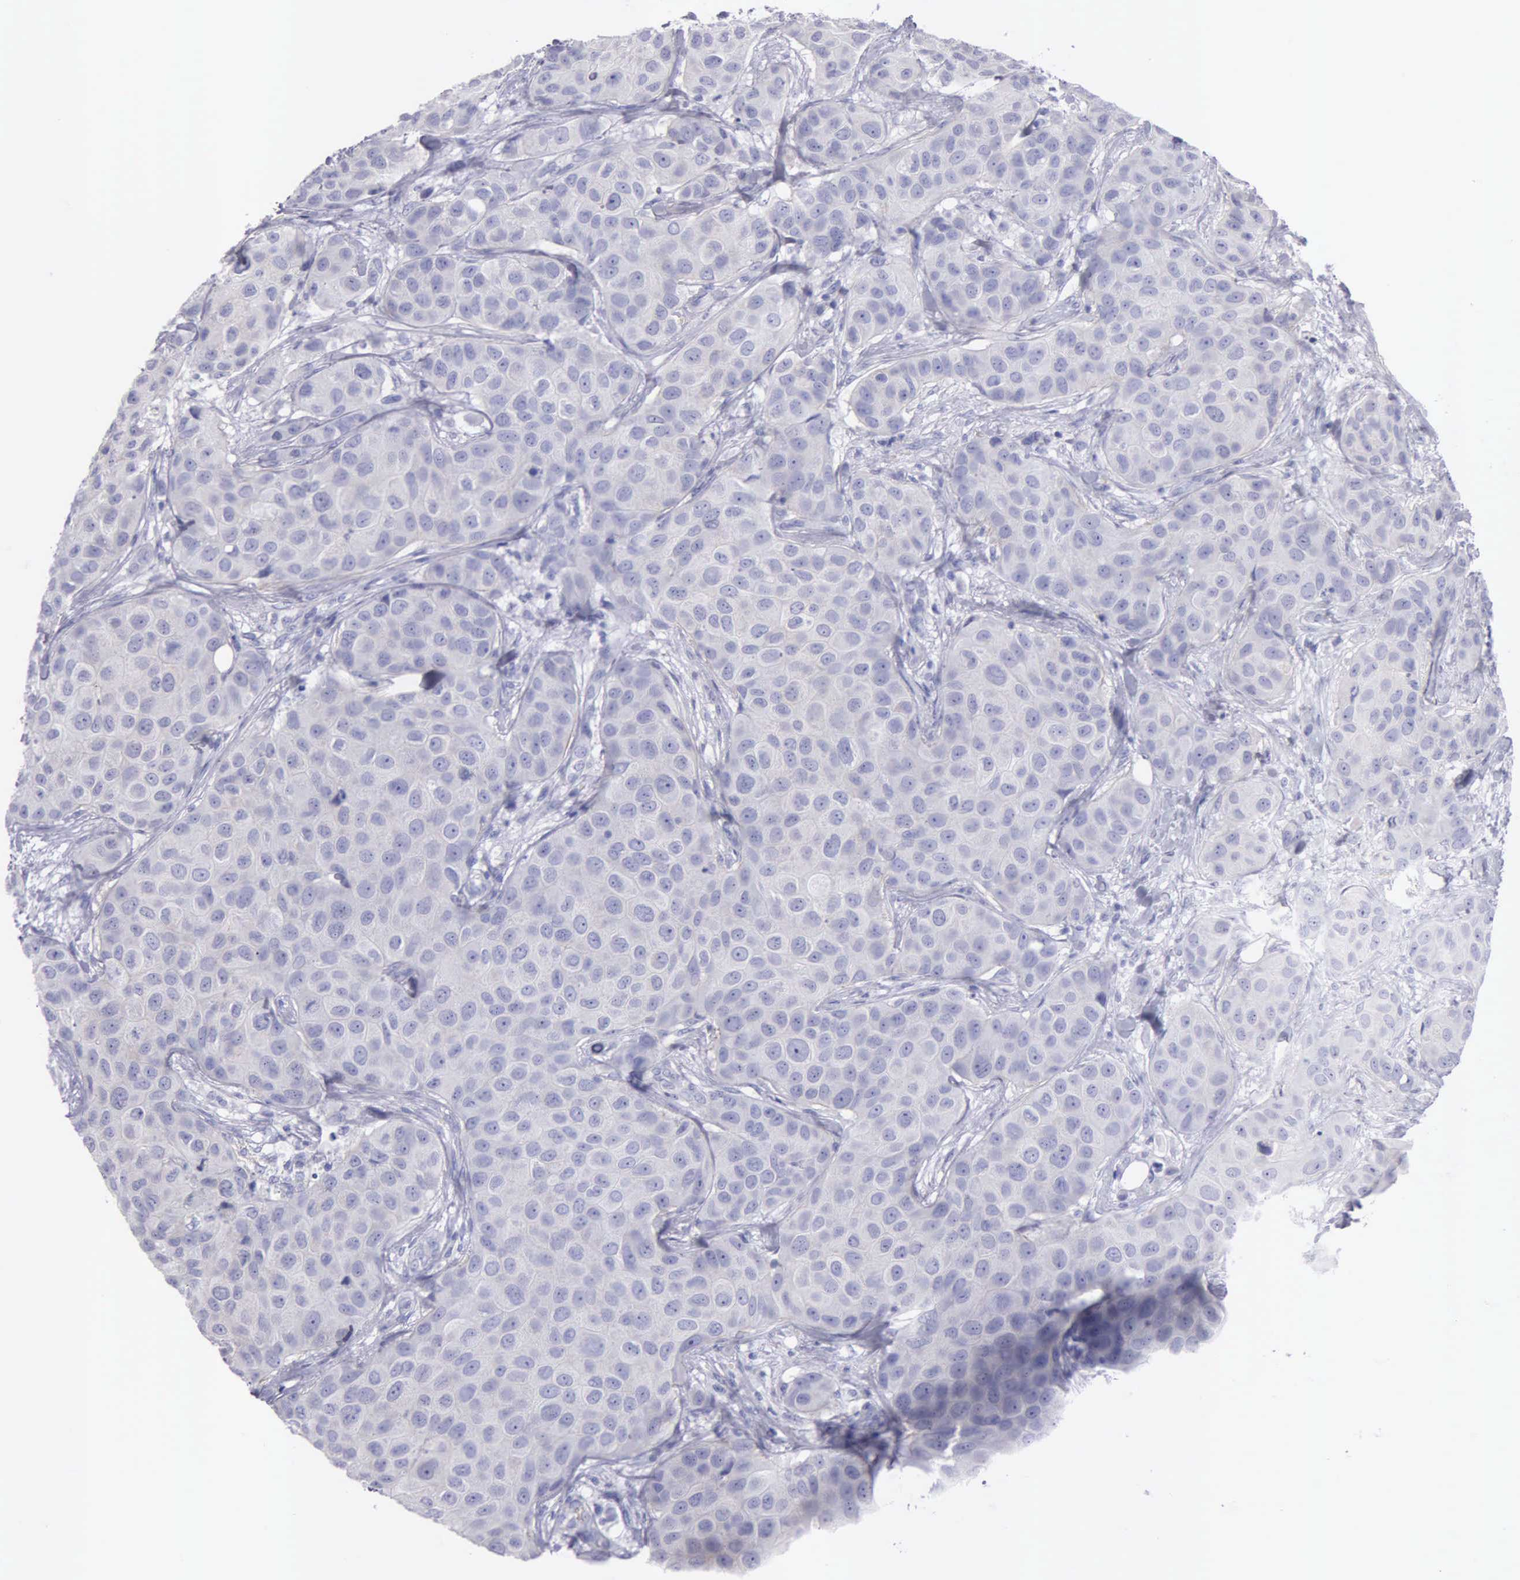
{"staining": {"intensity": "negative", "quantity": "none", "location": "none"}, "tissue": "breast cancer", "cell_type": "Tumor cells", "image_type": "cancer", "snomed": [{"axis": "morphology", "description": "Duct carcinoma"}, {"axis": "topography", "description": "Breast"}], "caption": "Human breast cancer (intraductal carcinoma) stained for a protein using IHC shows no staining in tumor cells.", "gene": "FBLN5", "patient": {"sex": "female", "age": 68}}